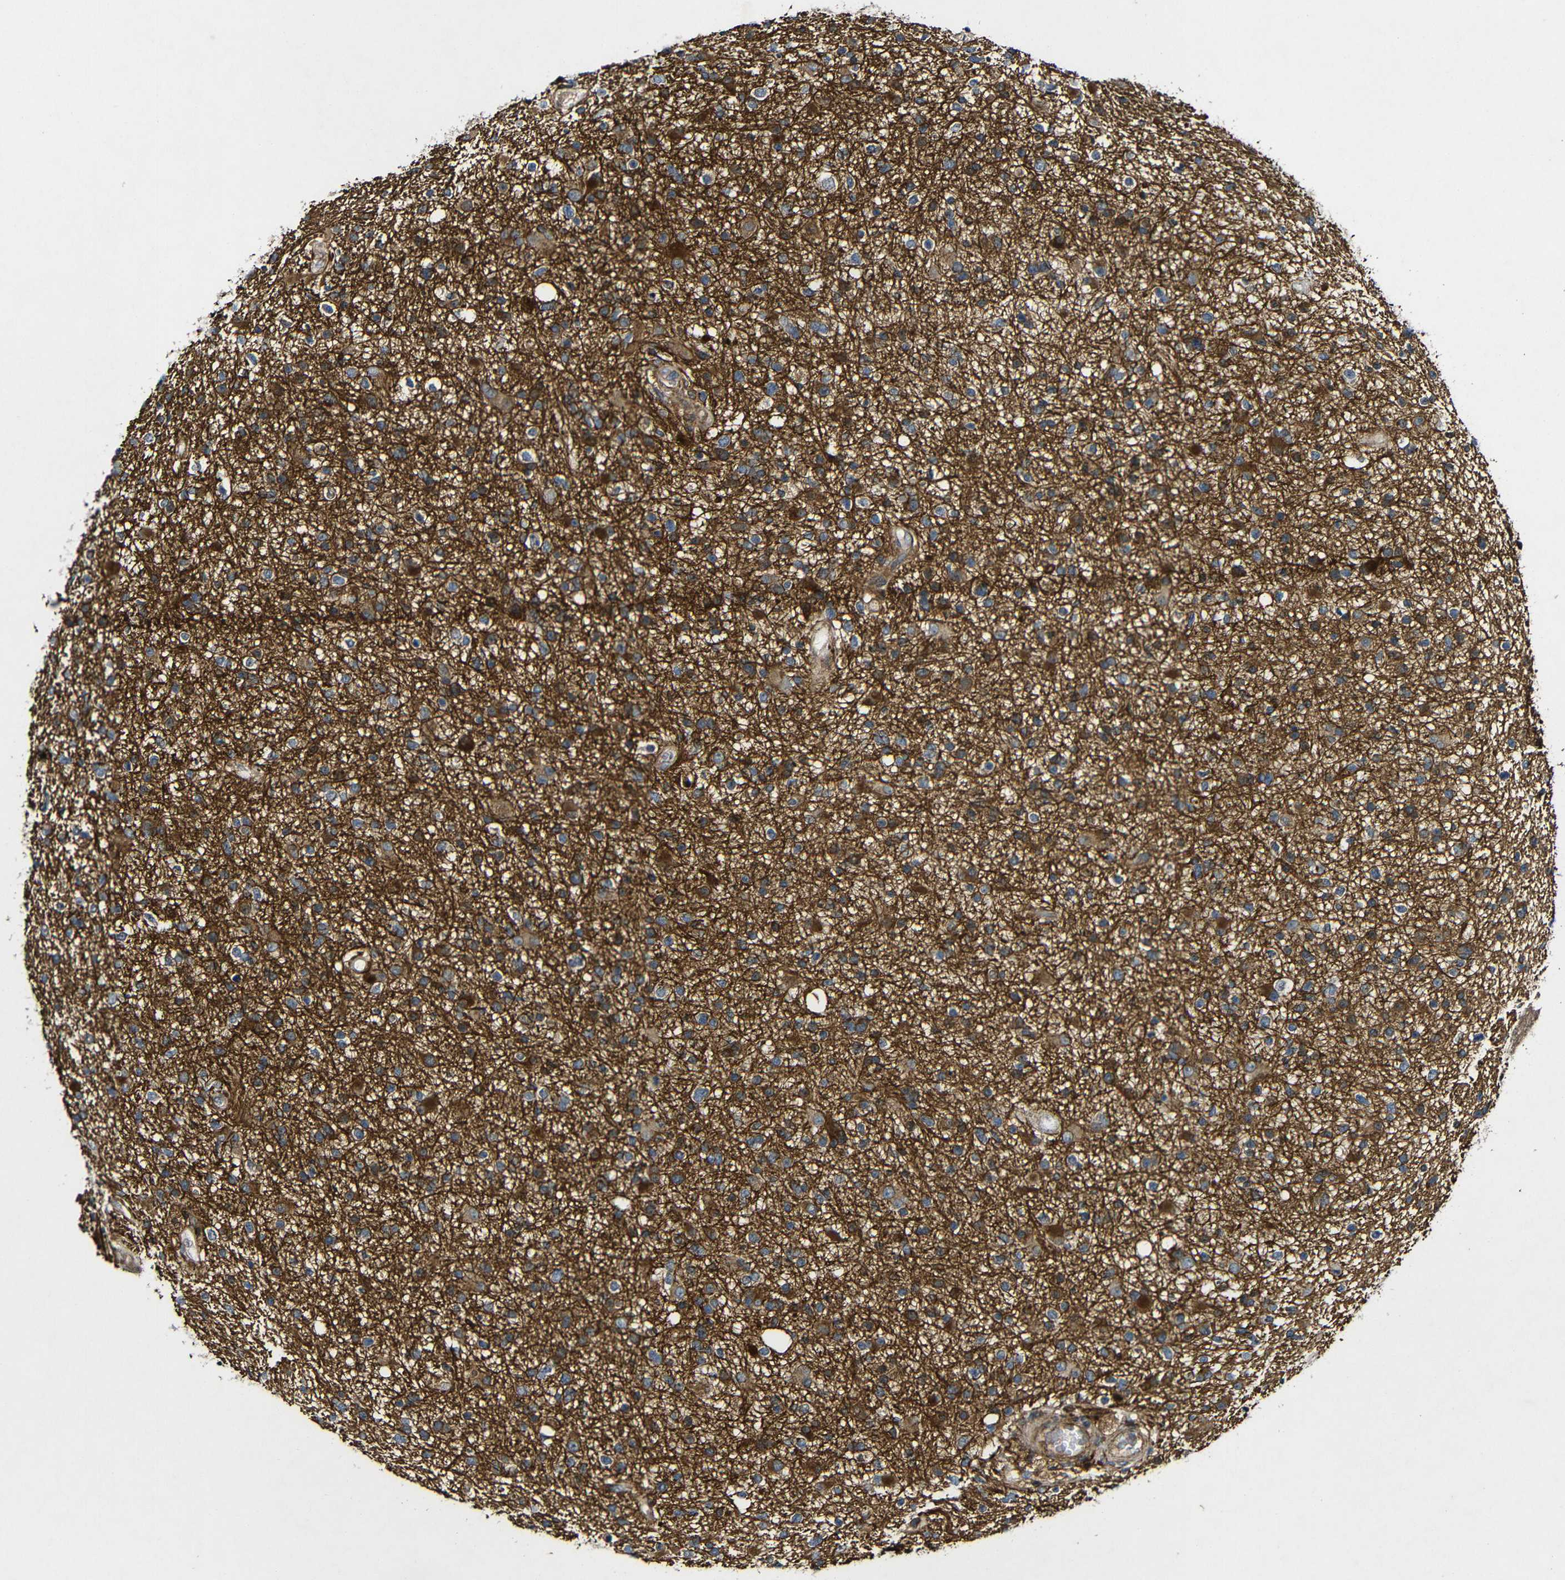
{"staining": {"intensity": "moderate", "quantity": "<25%", "location": "cytoplasmic/membranous"}, "tissue": "glioma", "cell_type": "Tumor cells", "image_type": "cancer", "snomed": [{"axis": "morphology", "description": "Glioma, malignant, High grade"}, {"axis": "topography", "description": "Brain"}], "caption": "Moderate cytoplasmic/membranous expression for a protein is identified in approximately <25% of tumor cells of glioma using immunohistochemistry.", "gene": "GSDME", "patient": {"sex": "male", "age": 33}}